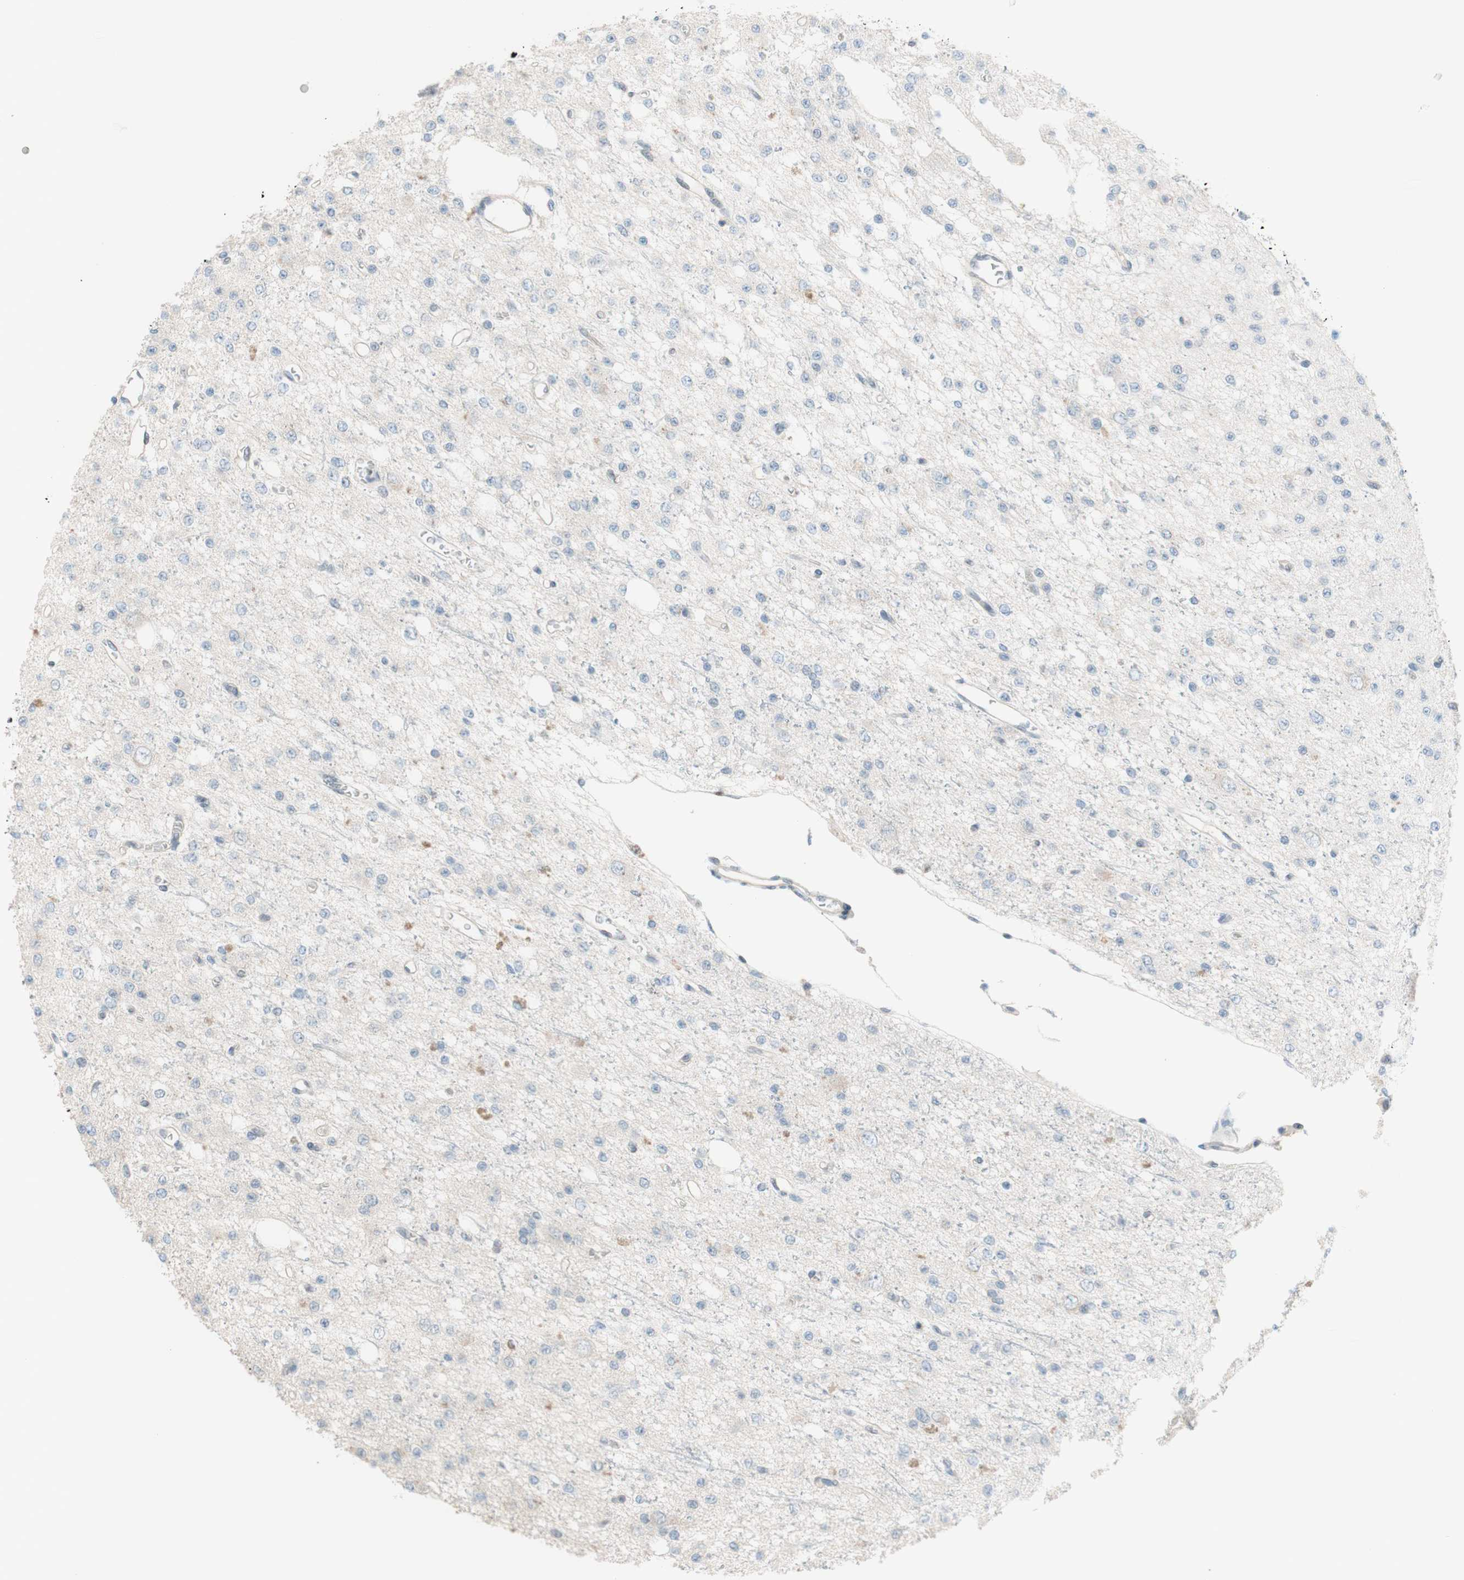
{"staining": {"intensity": "negative", "quantity": "none", "location": "none"}, "tissue": "glioma", "cell_type": "Tumor cells", "image_type": "cancer", "snomed": [{"axis": "morphology", "description": "Glioma, malignant, Low grade"}, {"axis": "topography", "description": "Brain"}], "caption": "An immunohistochemistry (IHC) micrograph of malignant glioma (low-grade) is shown. There is no staining in tumor cells of malignant glioma (low-grade).", "gene": "JPH1", "patient": {"sex": "male", "age": 38}}